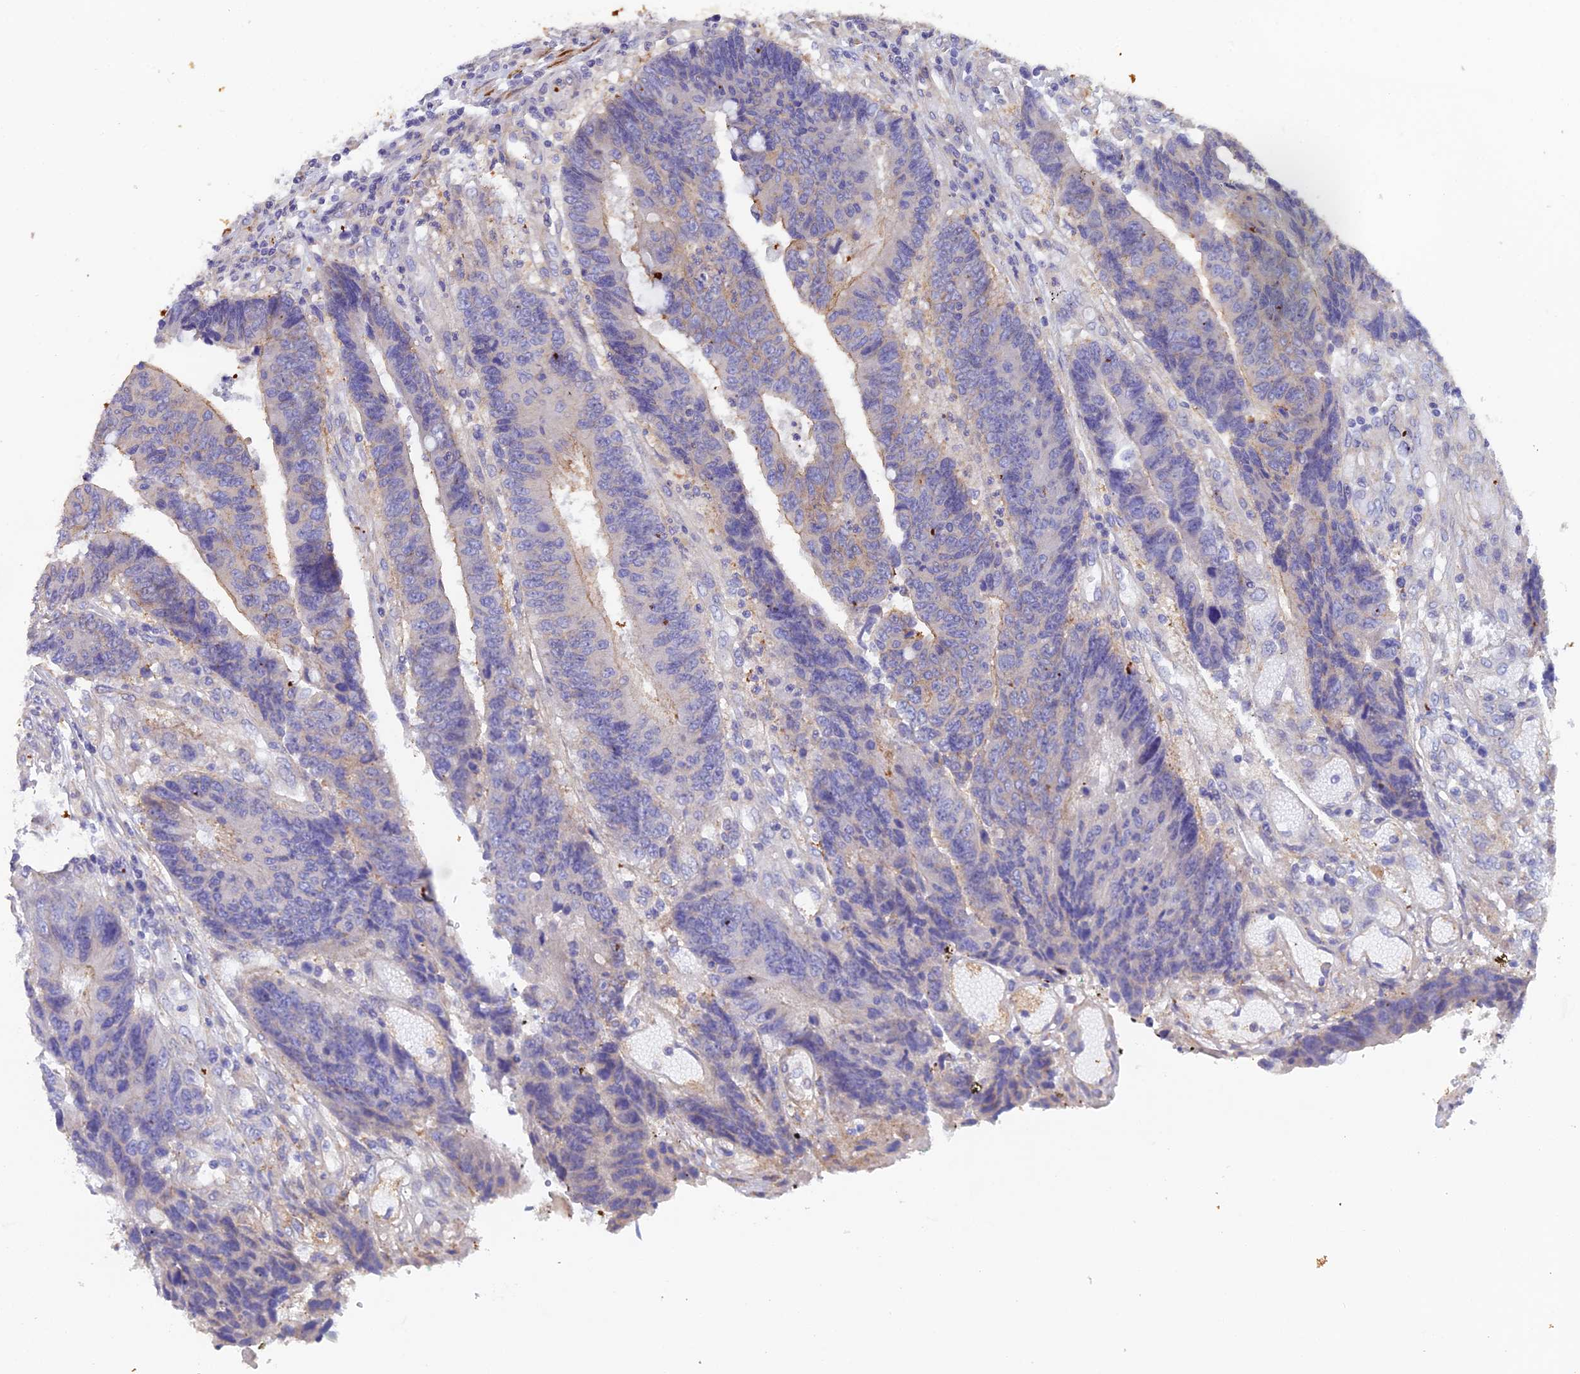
{"staining": {"intensity": "negative", "quantity": "none", "location": "none"}, "tissue": "colorectal cancer", "cell_type": "Tumor cells", "image_type": "cancer", "snomed": [{"axis": "morphology", "description": "Adenocarcinoma, NOS"}, {"axis": "topography", "description": "Rectum"}], "caption": "IHC image of neoplastic tissue: colorectal cancer stained with DAB (3,3'-diaminobenzidine) displays no significant protein staining in tumor cells.", "gene": "FZR1", "patient": {"sex": "male", "age": 84}}